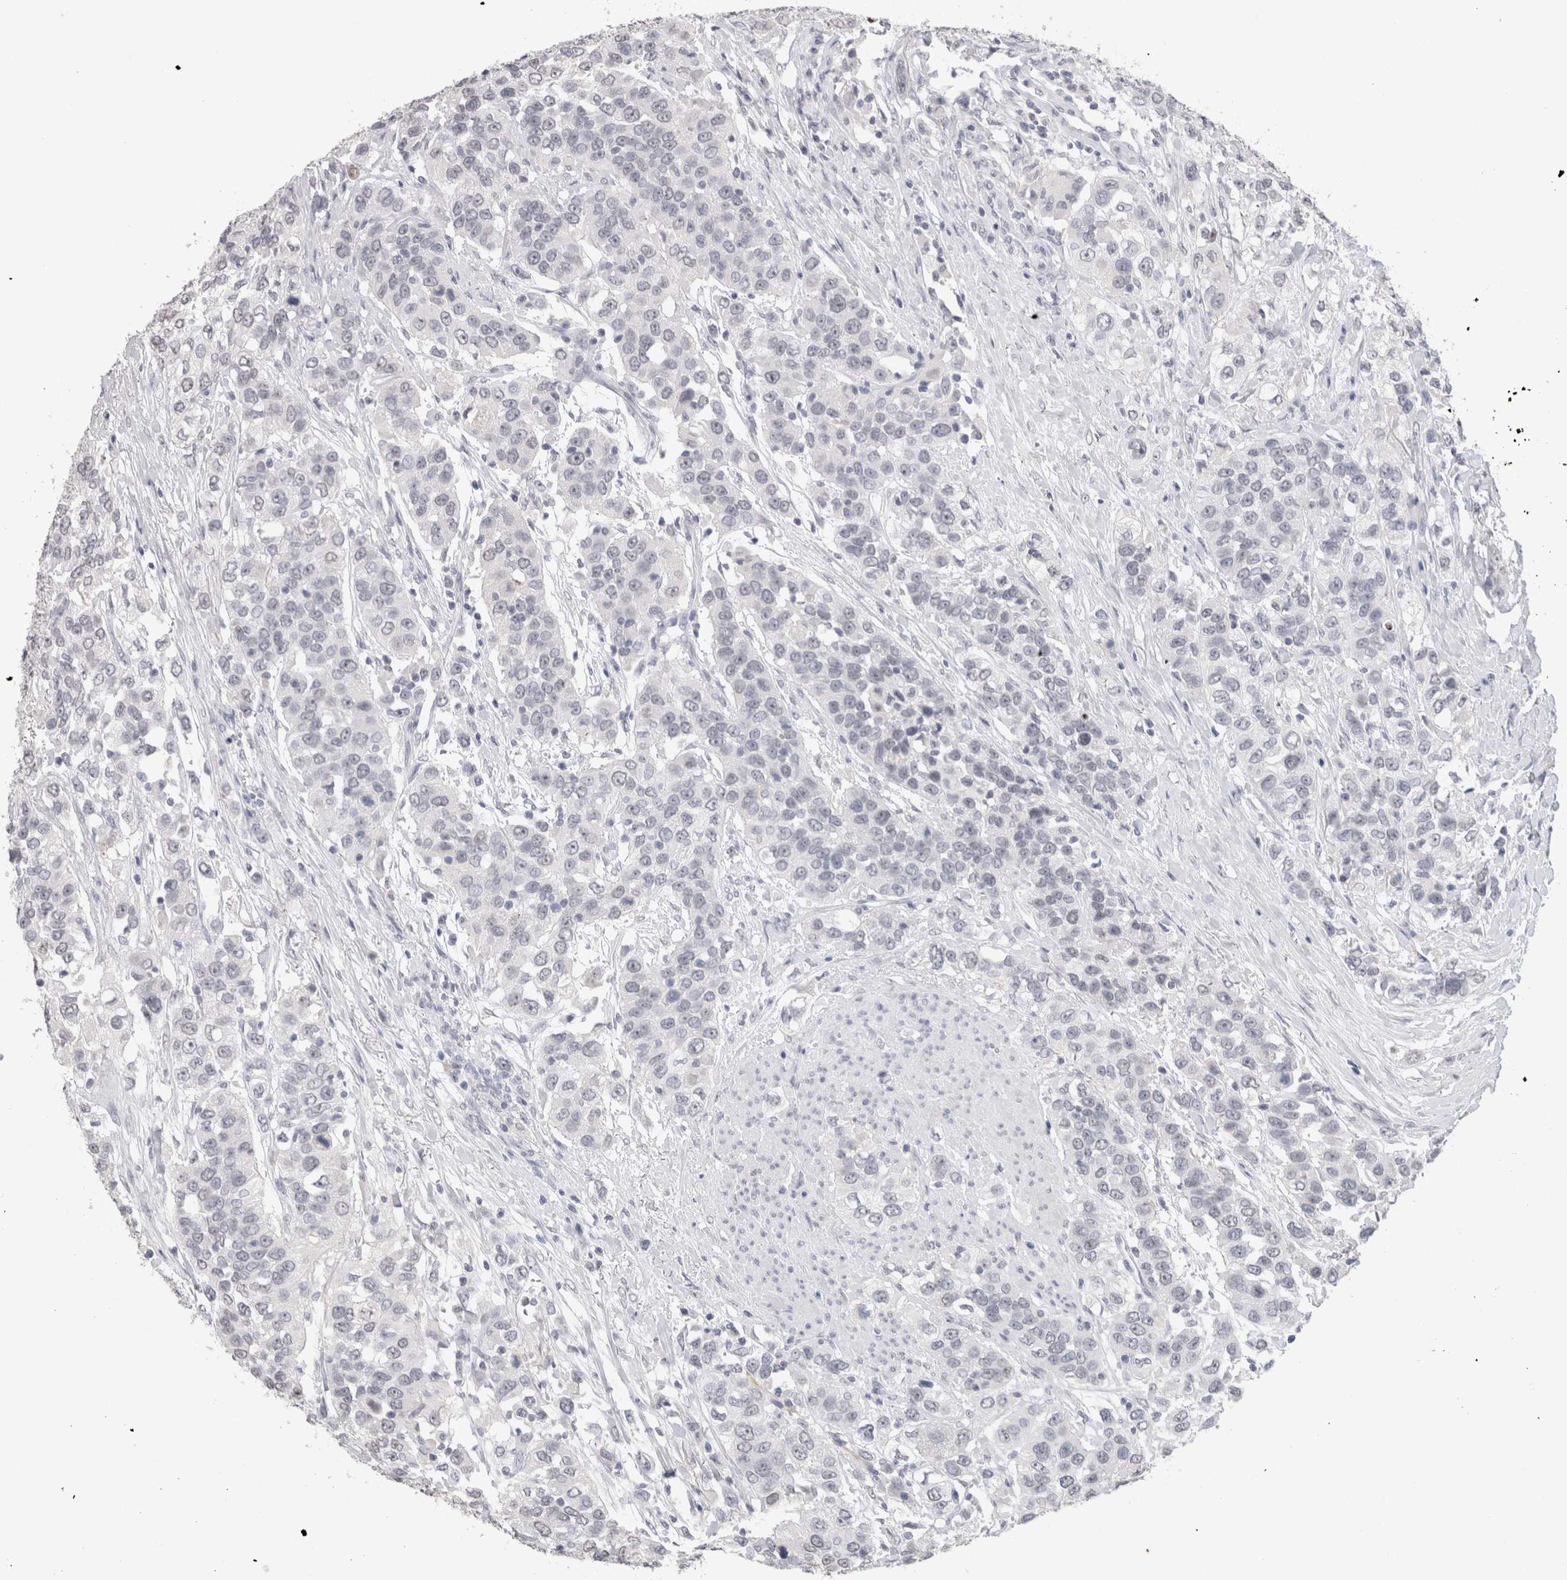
{"staining": {"intensity": "negative", "quantity": "none", "location": "none"}, "tissue": "urothelial cancer", "cell_type": "Tumor cells", "image_type": "cancer", "snomed": [{"axis": "morphology", "description": "Urothelial carcinoma, High grade"}, {"axis": "topography", "description": "Urinary bladder"}], "caption": "DAB (3,3'-diaminobenzidine) immunohistochemical staining of urothelial cancer reveals no significant expression in tumor cells.", "gene": "CADM3", "patient": {"sex": "female", "age": 80}}